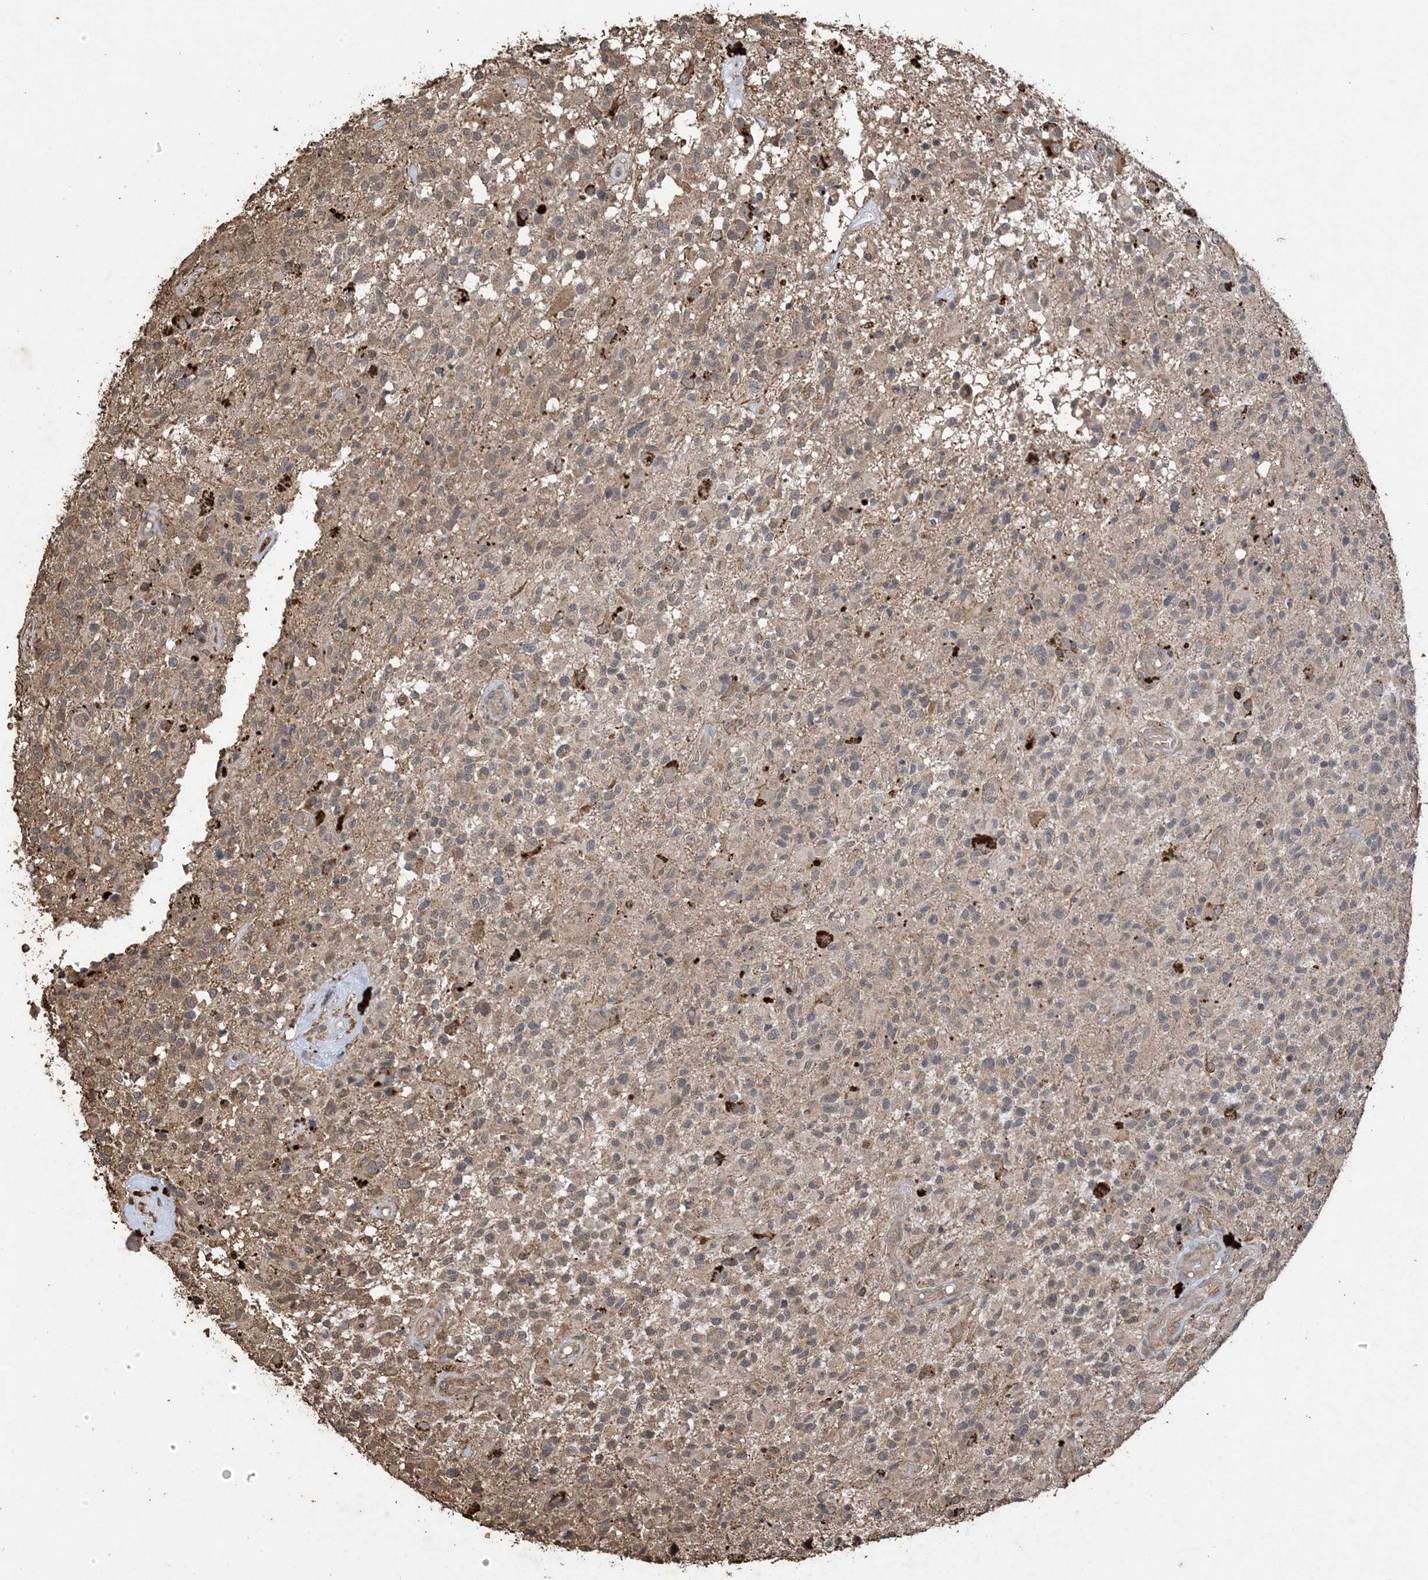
{"staining": {"intensity": "weak", "quantity": "25%-75%", "location": "cytoplasmic/membranous"}, "tissue": "glioma", "cell_type": "Tumor cells", "image_type": "cancer", "snomed": [{"axis": "morphology", "description": "Glioma, malignant, High grade"}, {"axis": "morphology", "description": "Glioblastoma, NOS"}, {"axis": "topography", "description": "Brain"}], "caption": "Immunohistochemistry (IHC) (DAB (3,3'-diaminobenzidine)) staining of human glioma exhibits weak cytoplasmic/membranous protein positivity in about 25%-75% of tumor cells.", "gene": "HPS4", "patient": {"sex": "male", "age": 60}}